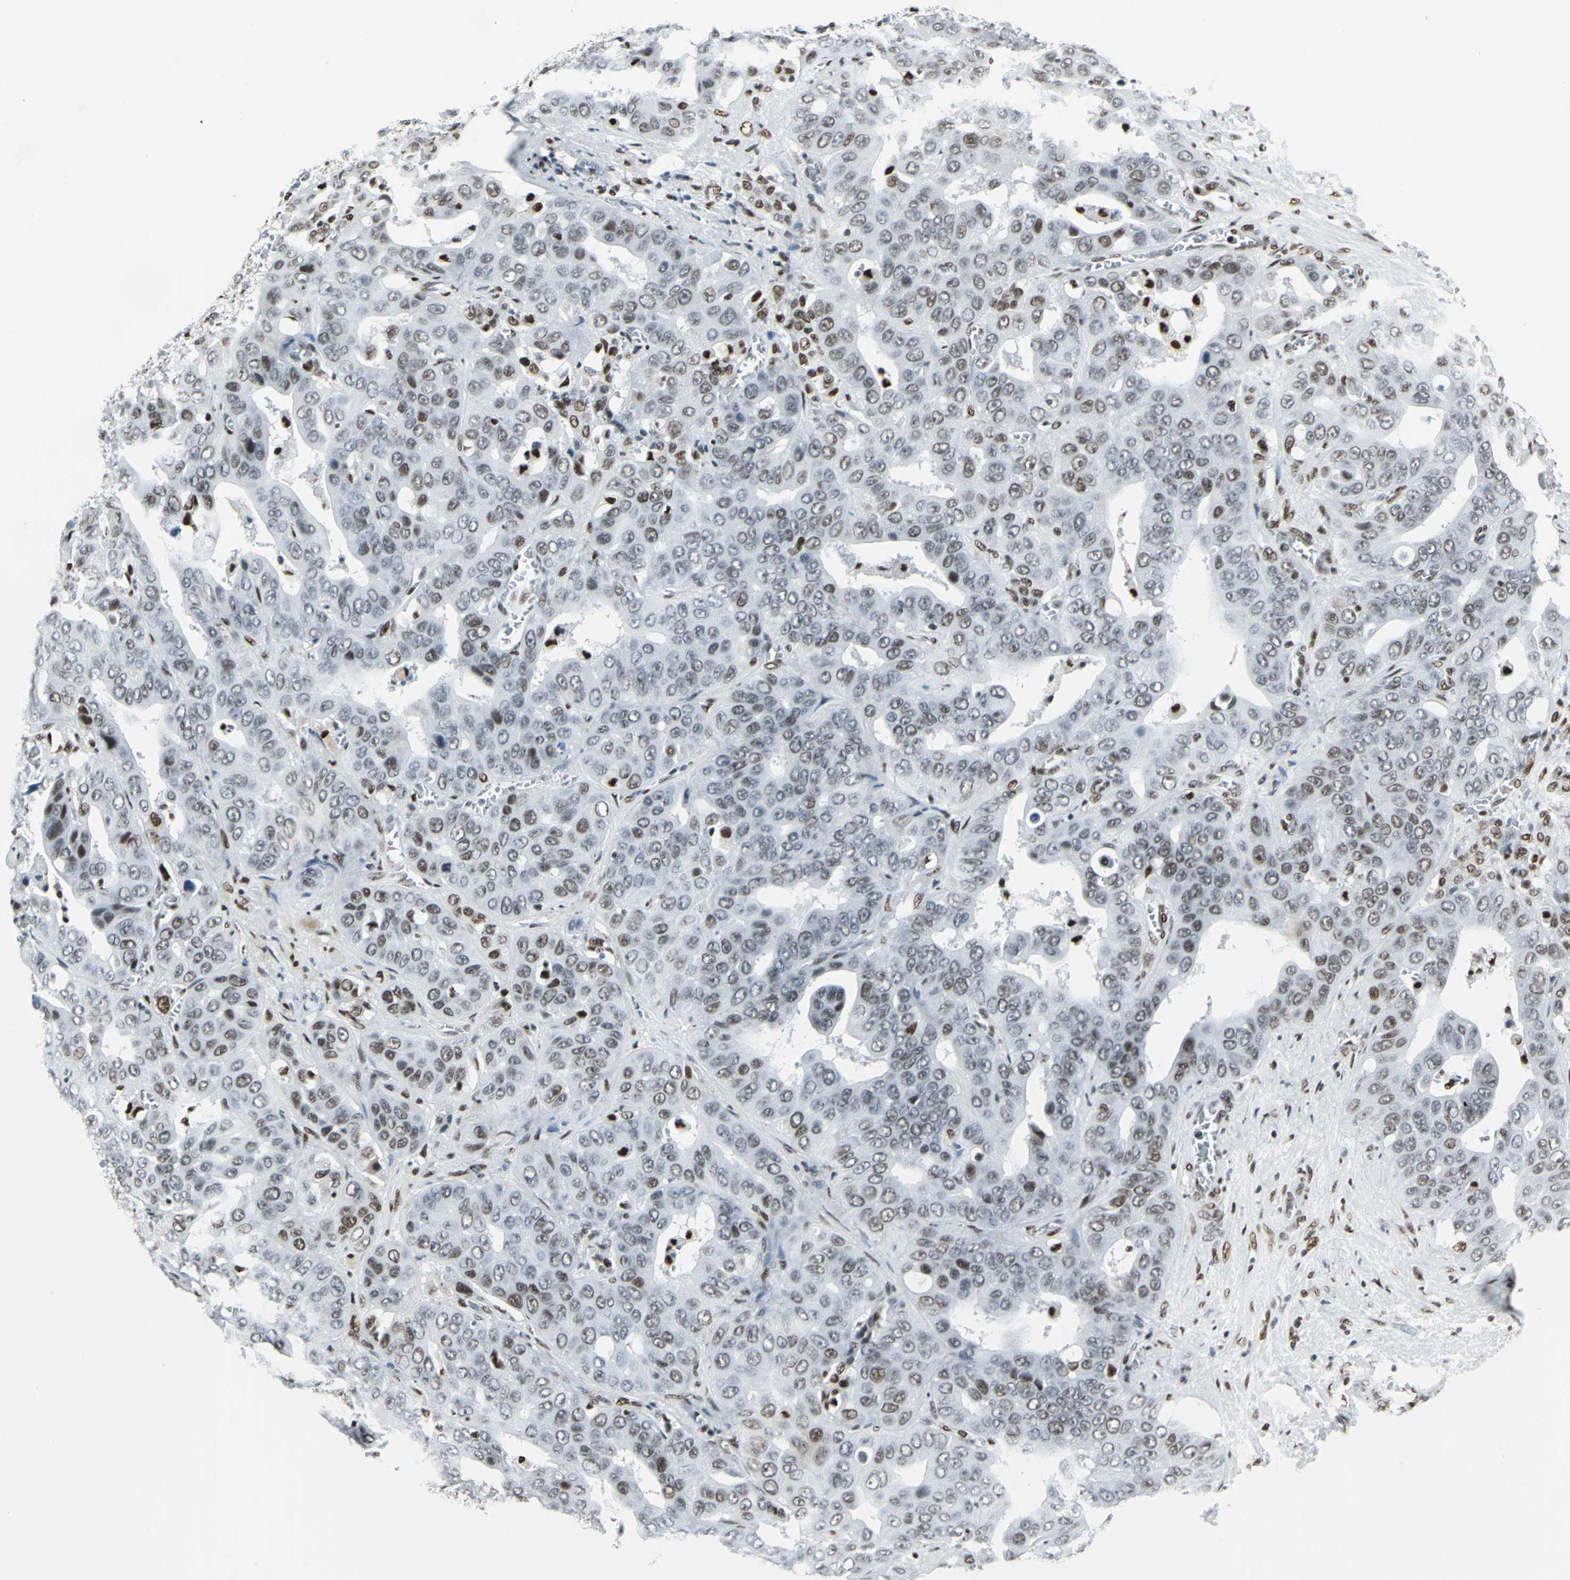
{"staining": {"intensity": "moderate", "quantity": "<25%", "location": "nuclear"}, "tissue": "liver cancer", "cell_type": "Tumor cells", "image_type": "cancer", "snomed": [{"axis": "morphology", "description": "Cholangiocarcinoma"}, {"axis": "topography", "description": "Liver"}], "caption": "Immunohistochemical staining of cholangiocarcinoma (liver) reveals low levels of moderate nuclear protein expression in about <25% of tumor cells.", "gene": "HDAC2", "patient": {"sex": "female", "age": 52}}